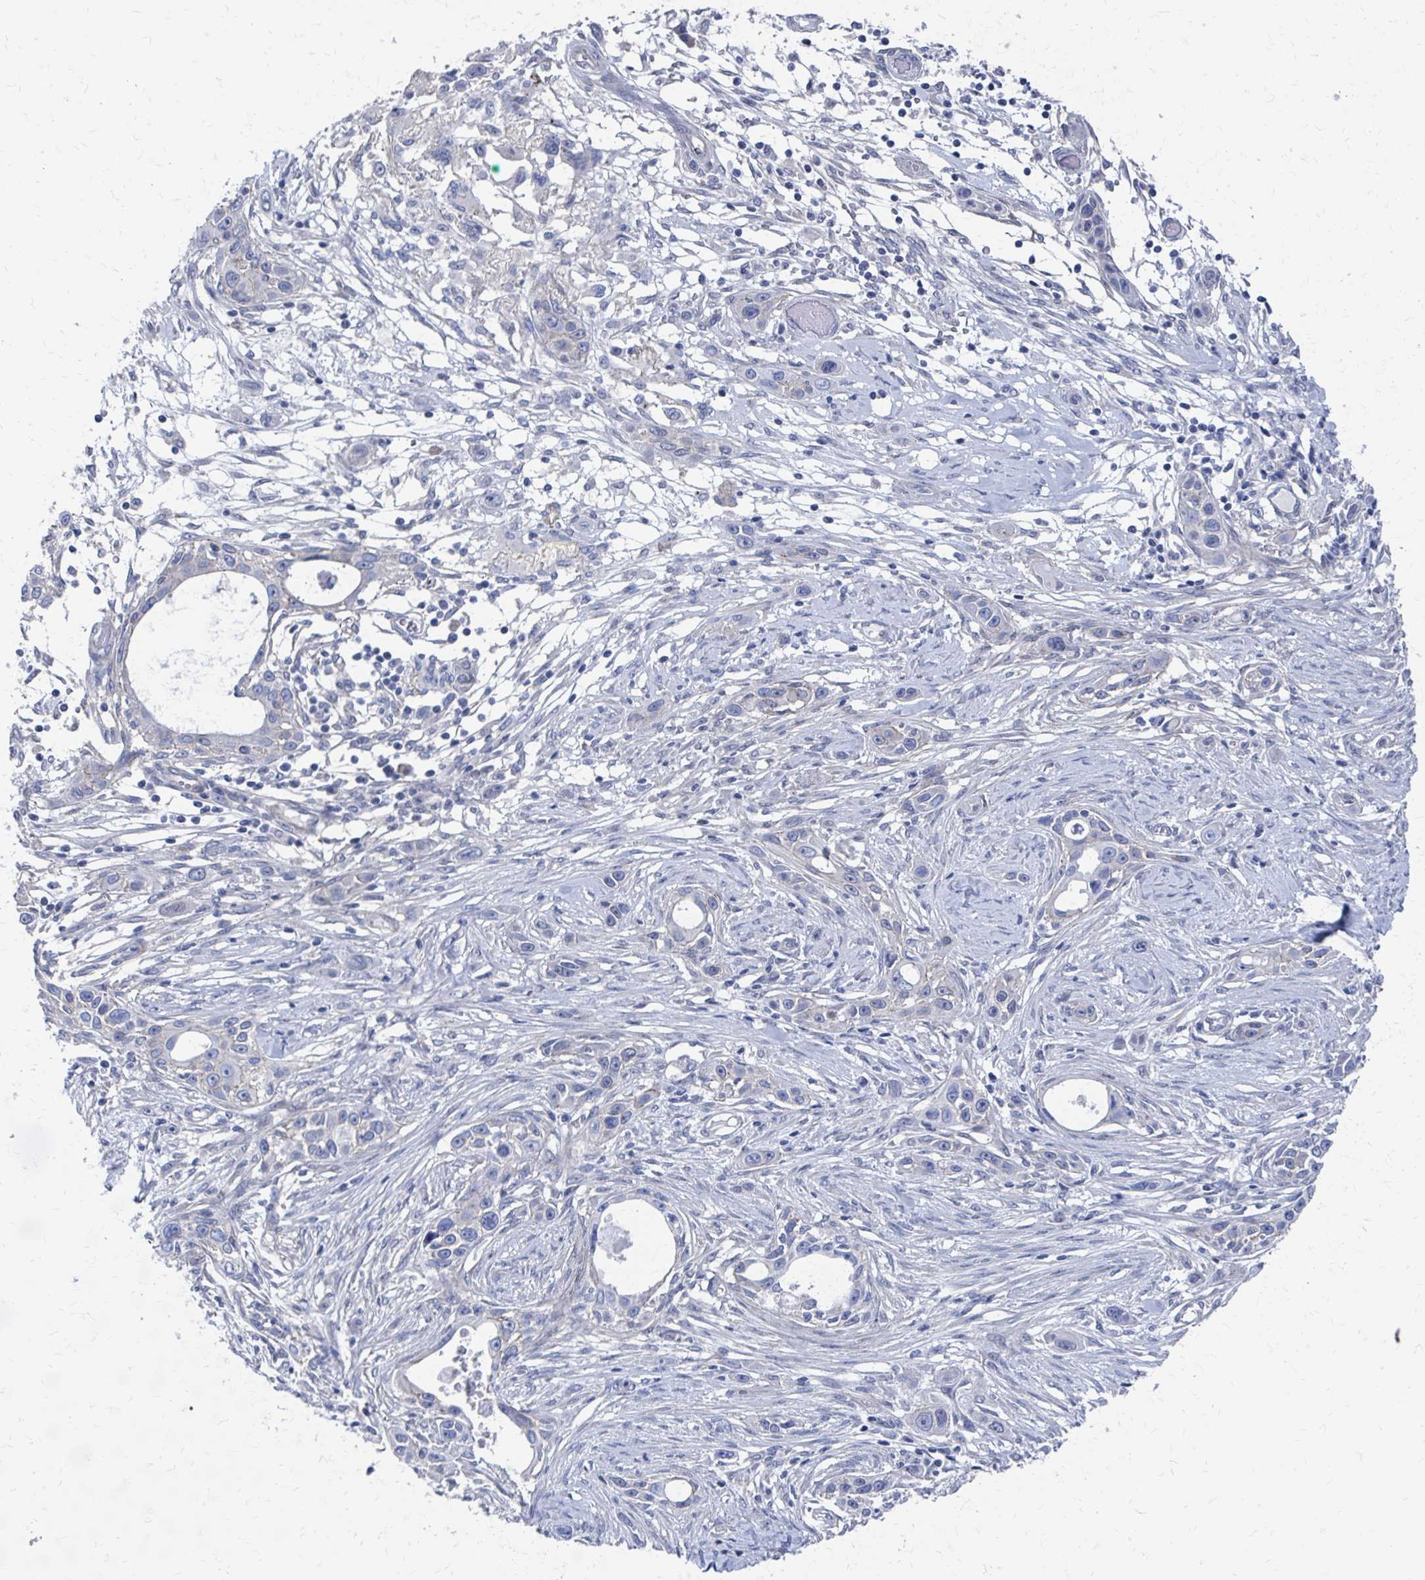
{"staining": {"intensity": "negative", "quantity": "none", "location": "none"}, "tissue": "skin cancer", "cell_type": "Tumor cells", "image_type": "cancer", "snomed": [{"axis": "morphology", "description": "Squamous cell carcinoma, NOS"}, {"axis": "topography", "description": "Skin"}], "caption": "Immunohistochemistry photomicrograph of skin cancer (squamous cell carcinoma) stained for a protein (brown), which reveals no staining in tumor cells.", "gene": "PLEKHG7", "patient": {"sex": "female", "age": 69}}